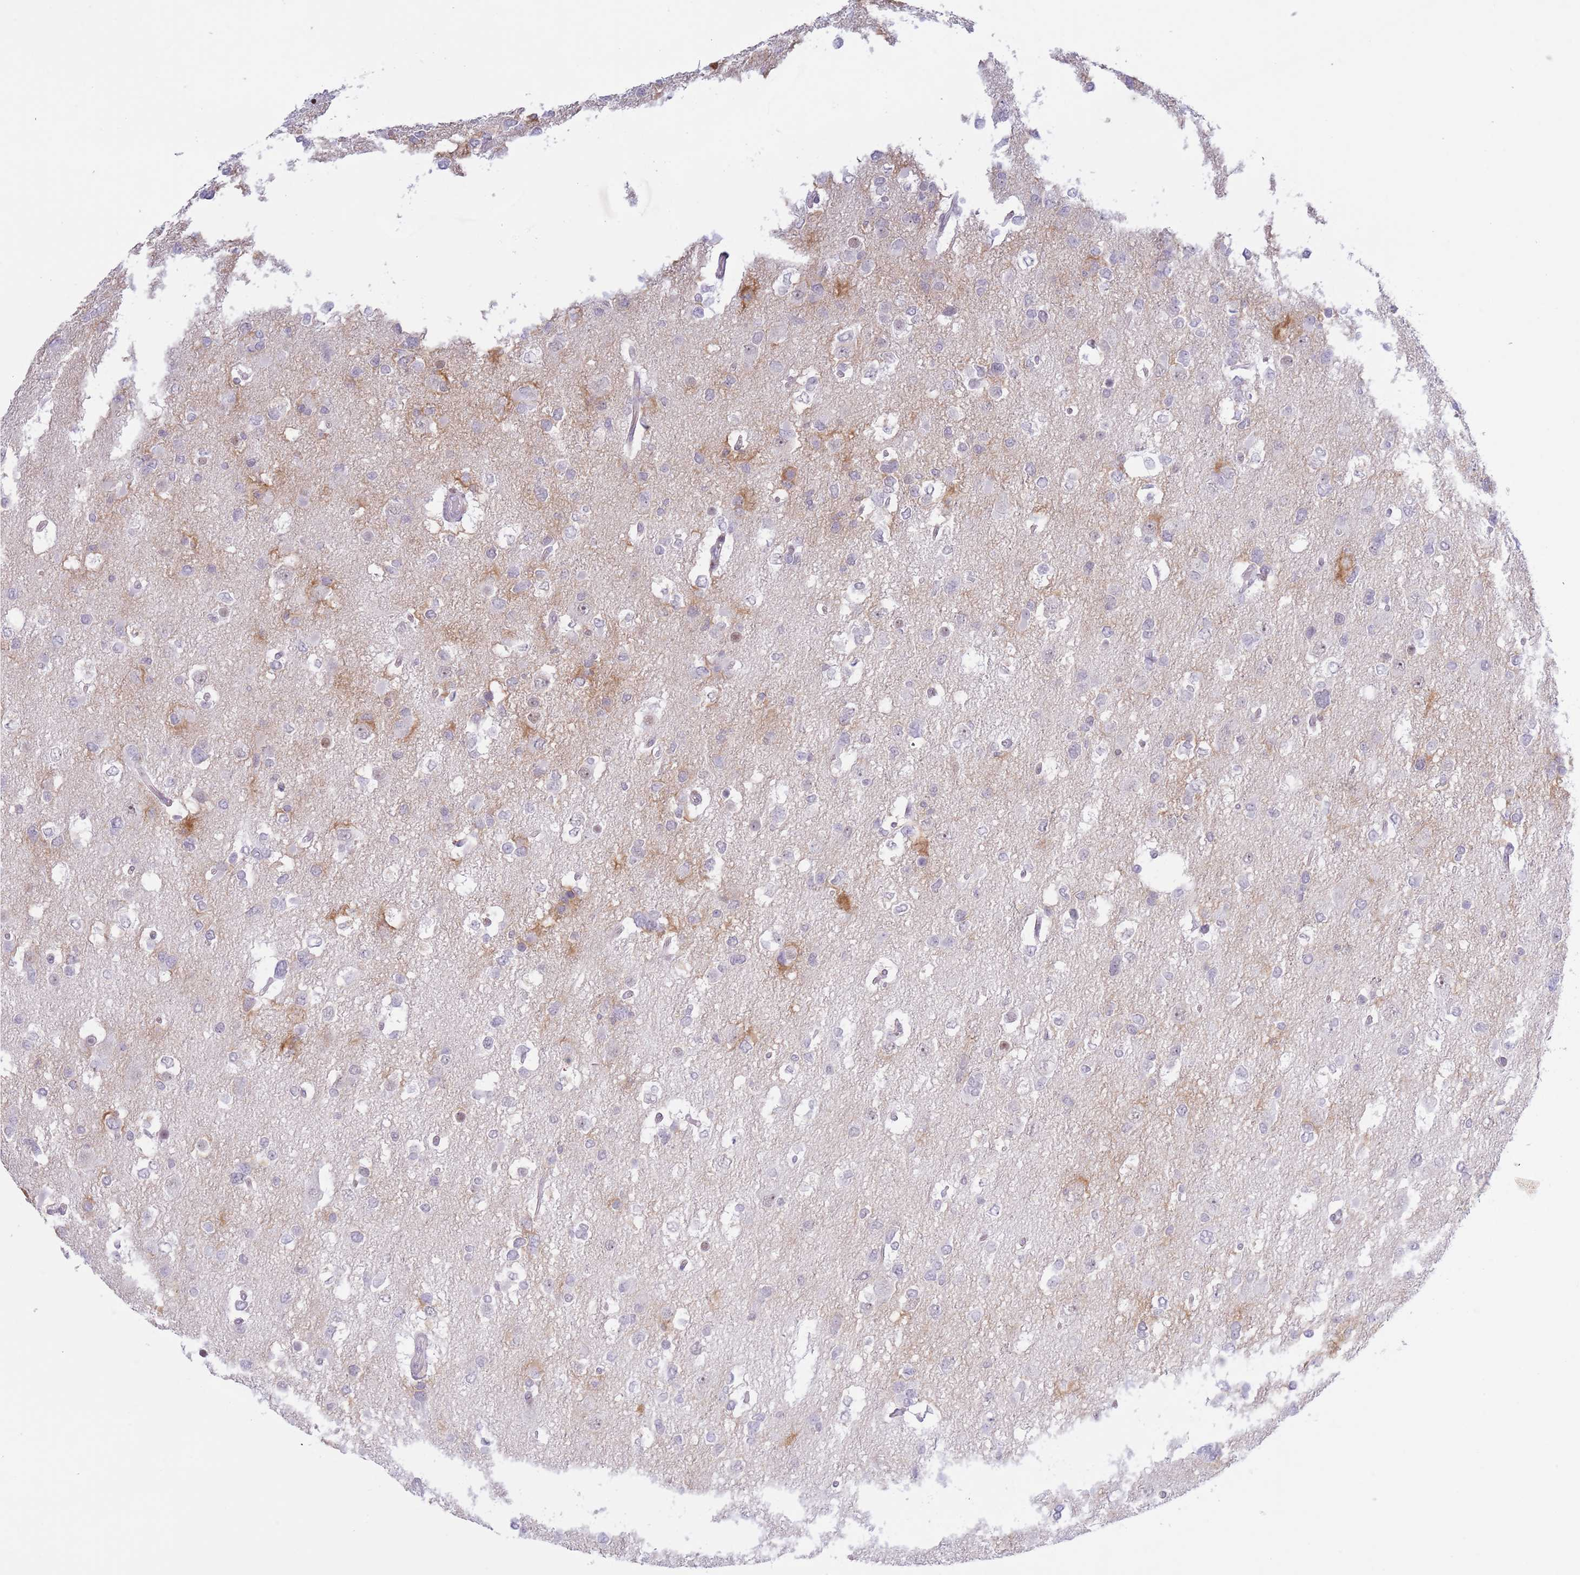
{"staining": {"intensity": "negative", "quantity": "none", "location": "none"}, "tissue": "glioma", "cell_type": "Tumor cells", "image_type": "cancer", "snomed": [{"axis": "morphology", "description": "Glioma, malignant, High grade"}, {"axis": "topography", "description": "Brain"}], "caption": "Immunohistochemistry (IHC) micrograph of malignant glioma (high-grade) stained for a protein (brown), which demonstrates no positivity in tumor cells.", "gene": "MFSD10", "patient": {"sex": "male", "age": 53}}